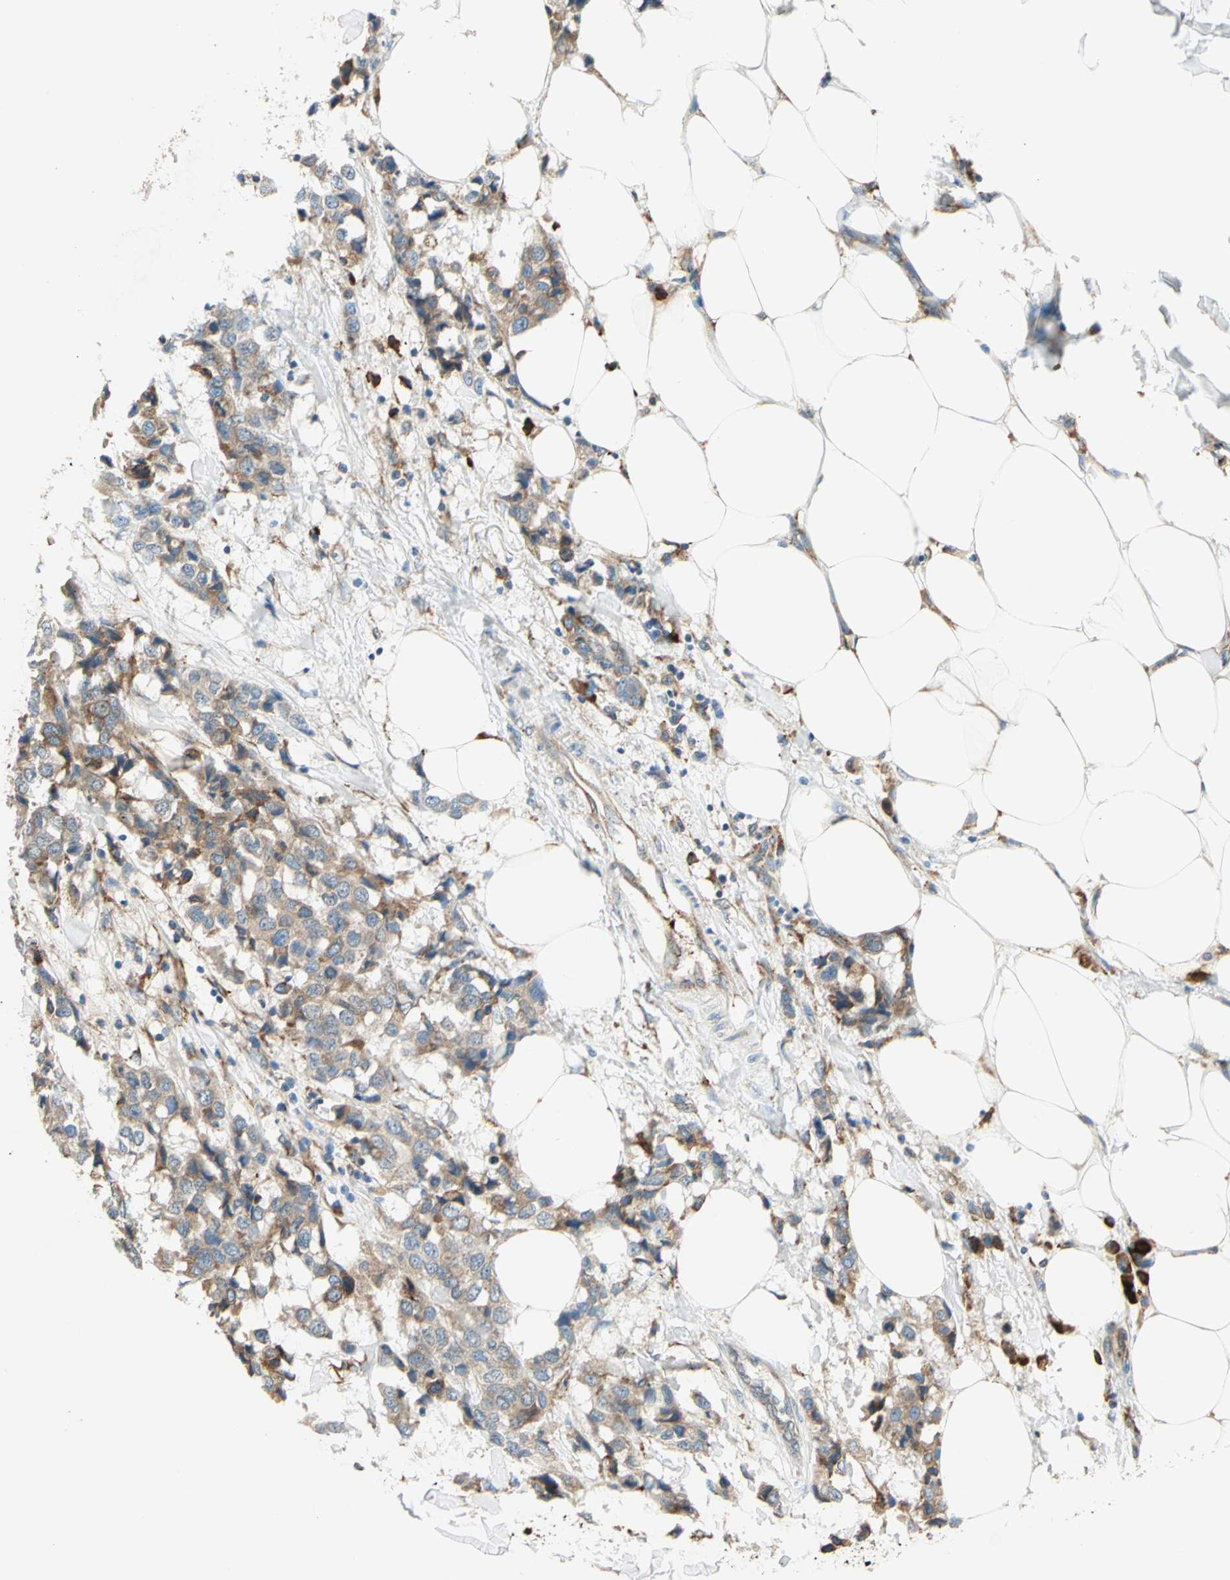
{"staining": {"intensity": "moderate", "quantity": ">75%", "location": "cytoplasmic/membranous"}, "tissue": "breast cancer", "cell_type": "Tumor cells", "image_type": "cancer", "snomed": [{"axis": "morphology", "description": "Duct carcinoma"}, {"axis": "topography", "description": "Breast"}], "caption": "Breast cancer stained with a brown dye shows moderate cytoplasmic/membranous positive staining in approximately >75% of tumor cells.", "gene": "PDIA4", "patient": {"sex": "female", "age": 80}}